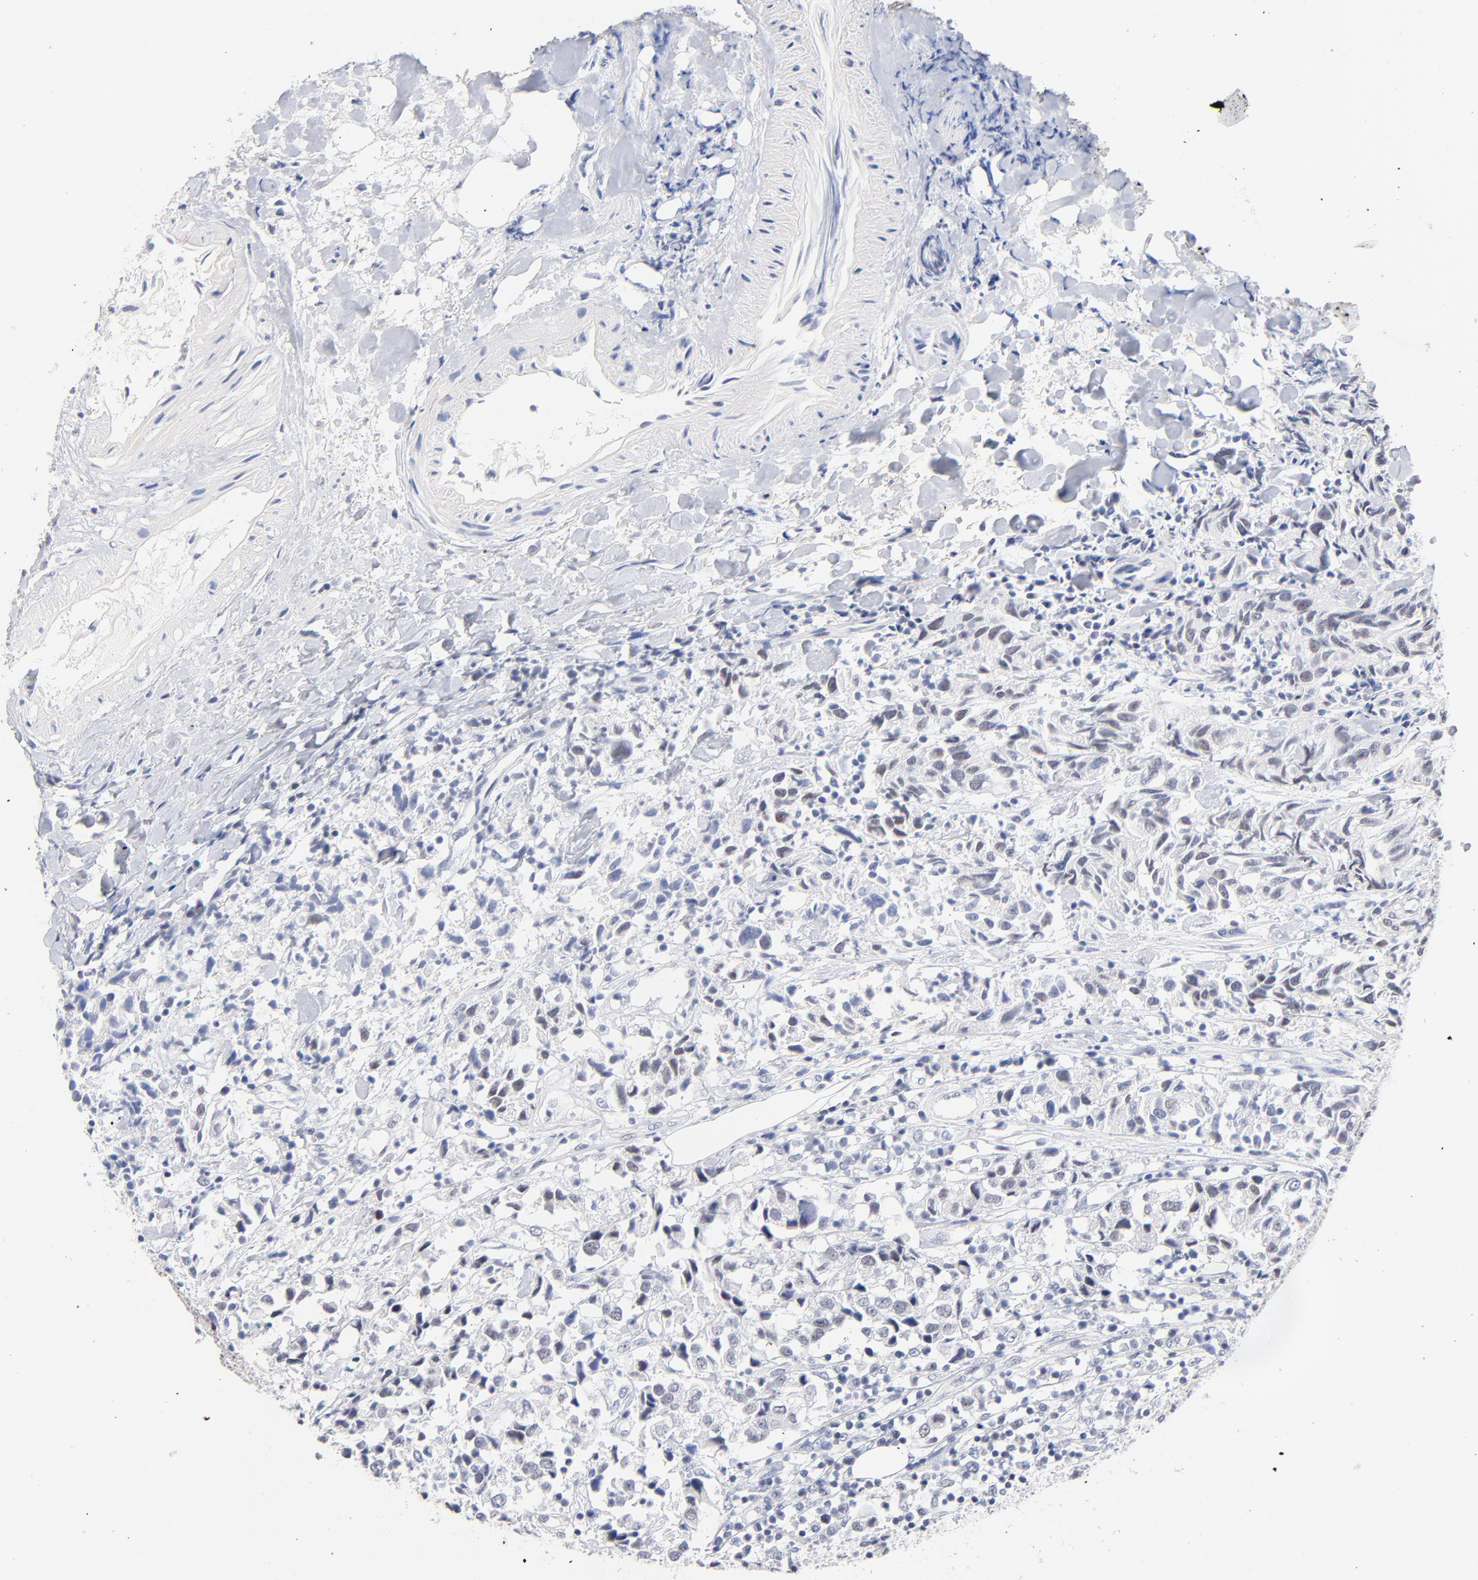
{"staining": {"intensity": "weak", "quantity": "<25%", "location": "nuclear"}, "tissue": "urothelial cancer", "cell_type": "Tumor cells", "image_type": "cancer", "snomed": [{"axis": "morphology", "description": "Urothelial carcinoma, High grade"}, {"axis": "topography", "description": "Urinary bladder"}], "caption": "The micrograph shows no significant staining in tumor cells of urothelial cancer.", "gene": "ORC2", "patient": {"sex": "female", "age": 75}}